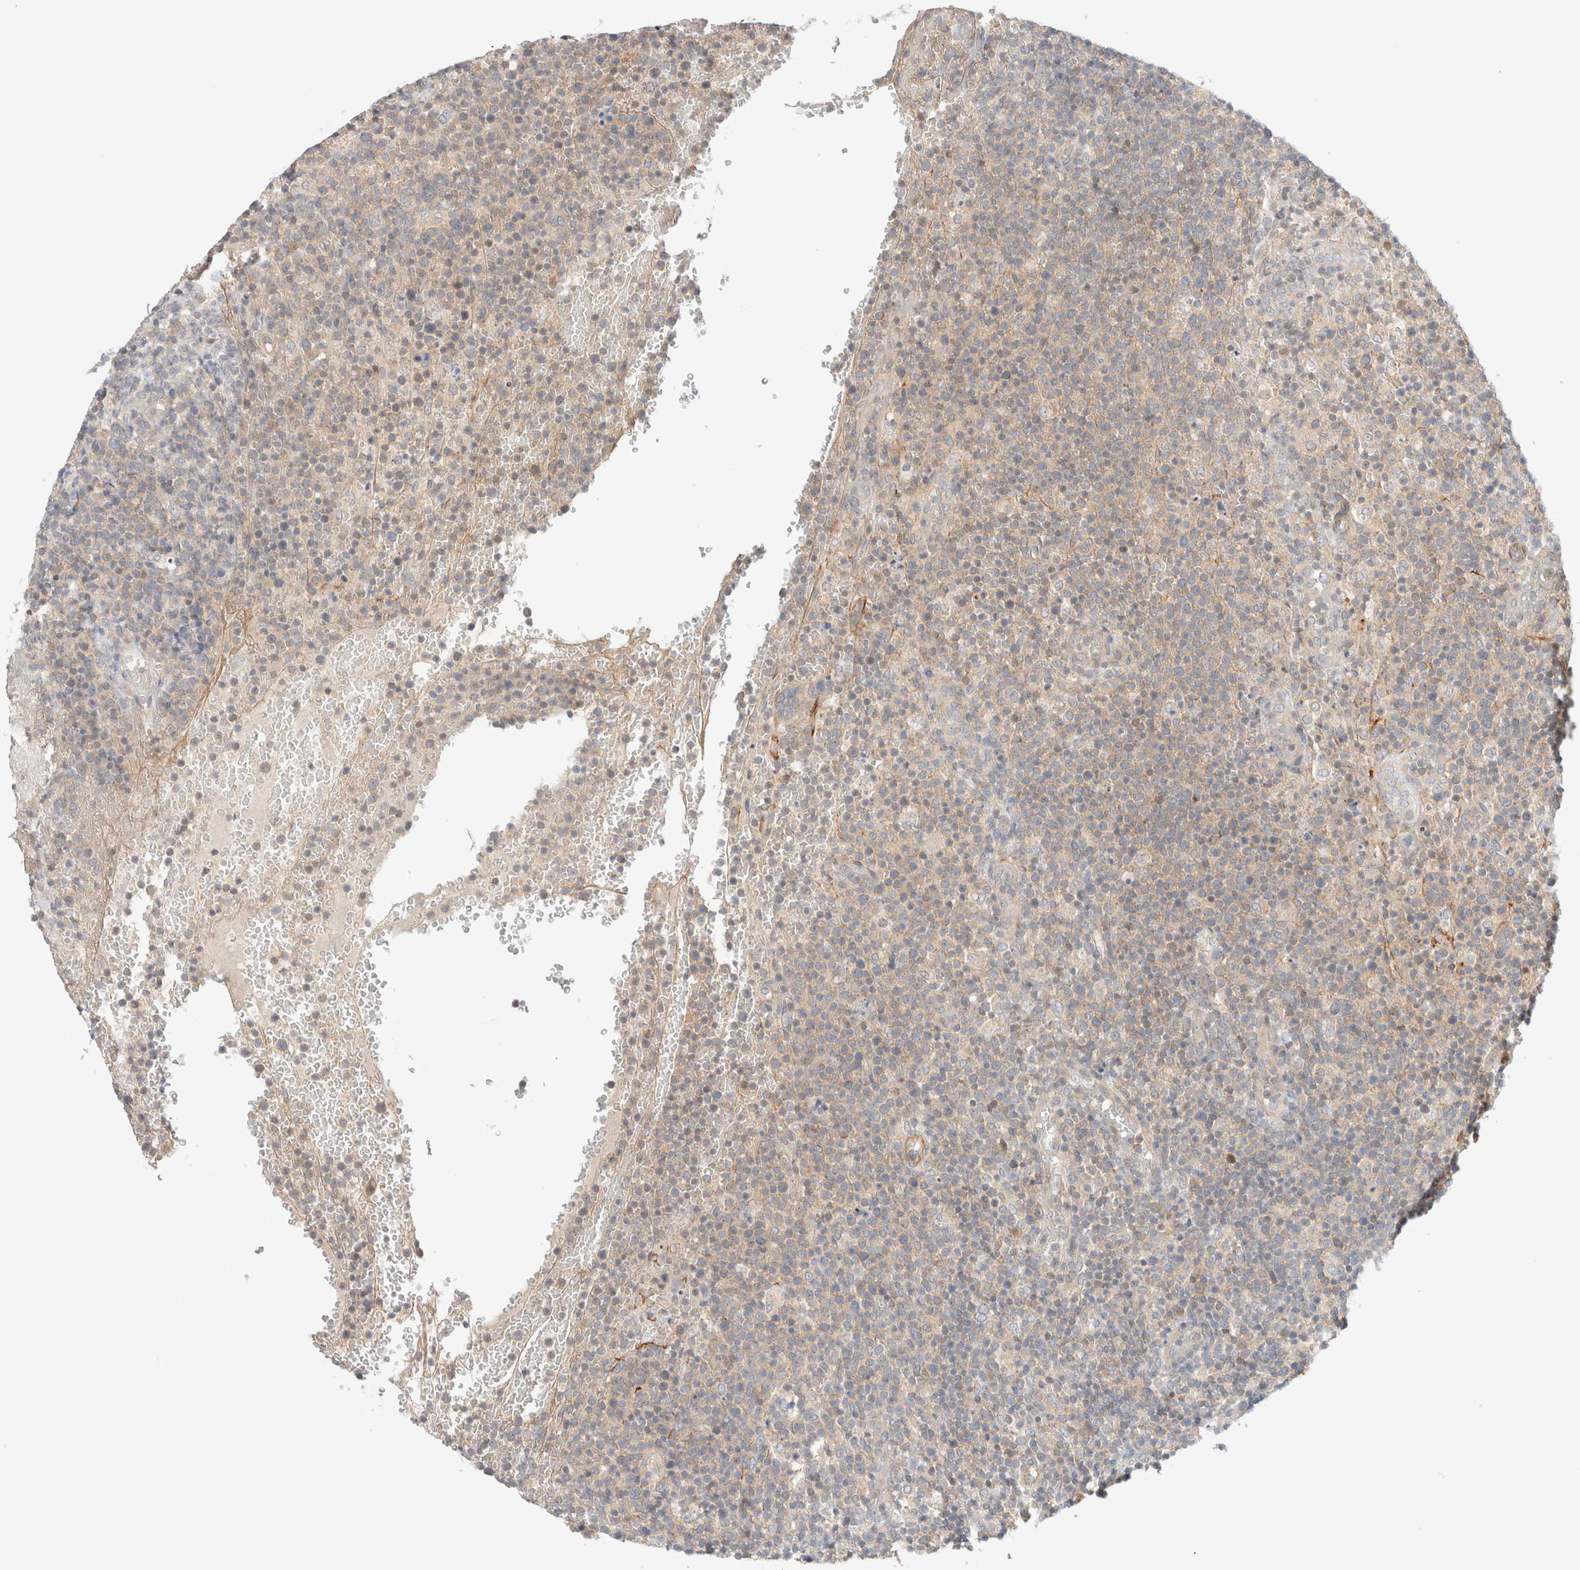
{"staining": {"intensity": "weak", "quantity": "<25%", "location": "cytoplasmic/membranous"}, "tissue": "lymphoma", "cell_type": "Tumor cells", "image_type": "cancer", "snomed": [{"axis": "morphology", "description": "Malignant lymphoma, non-Hodgkin's type, High grade"}, {"axis": "topography", "description": "Lymph node"}], "caption": "IHC of high-grade malignant lymphoma, non-Hodgkin's type demonstrates no positivity in tumor cells.", "gene": "MARK3", "patient": {"sex": "male", "age": 61}}